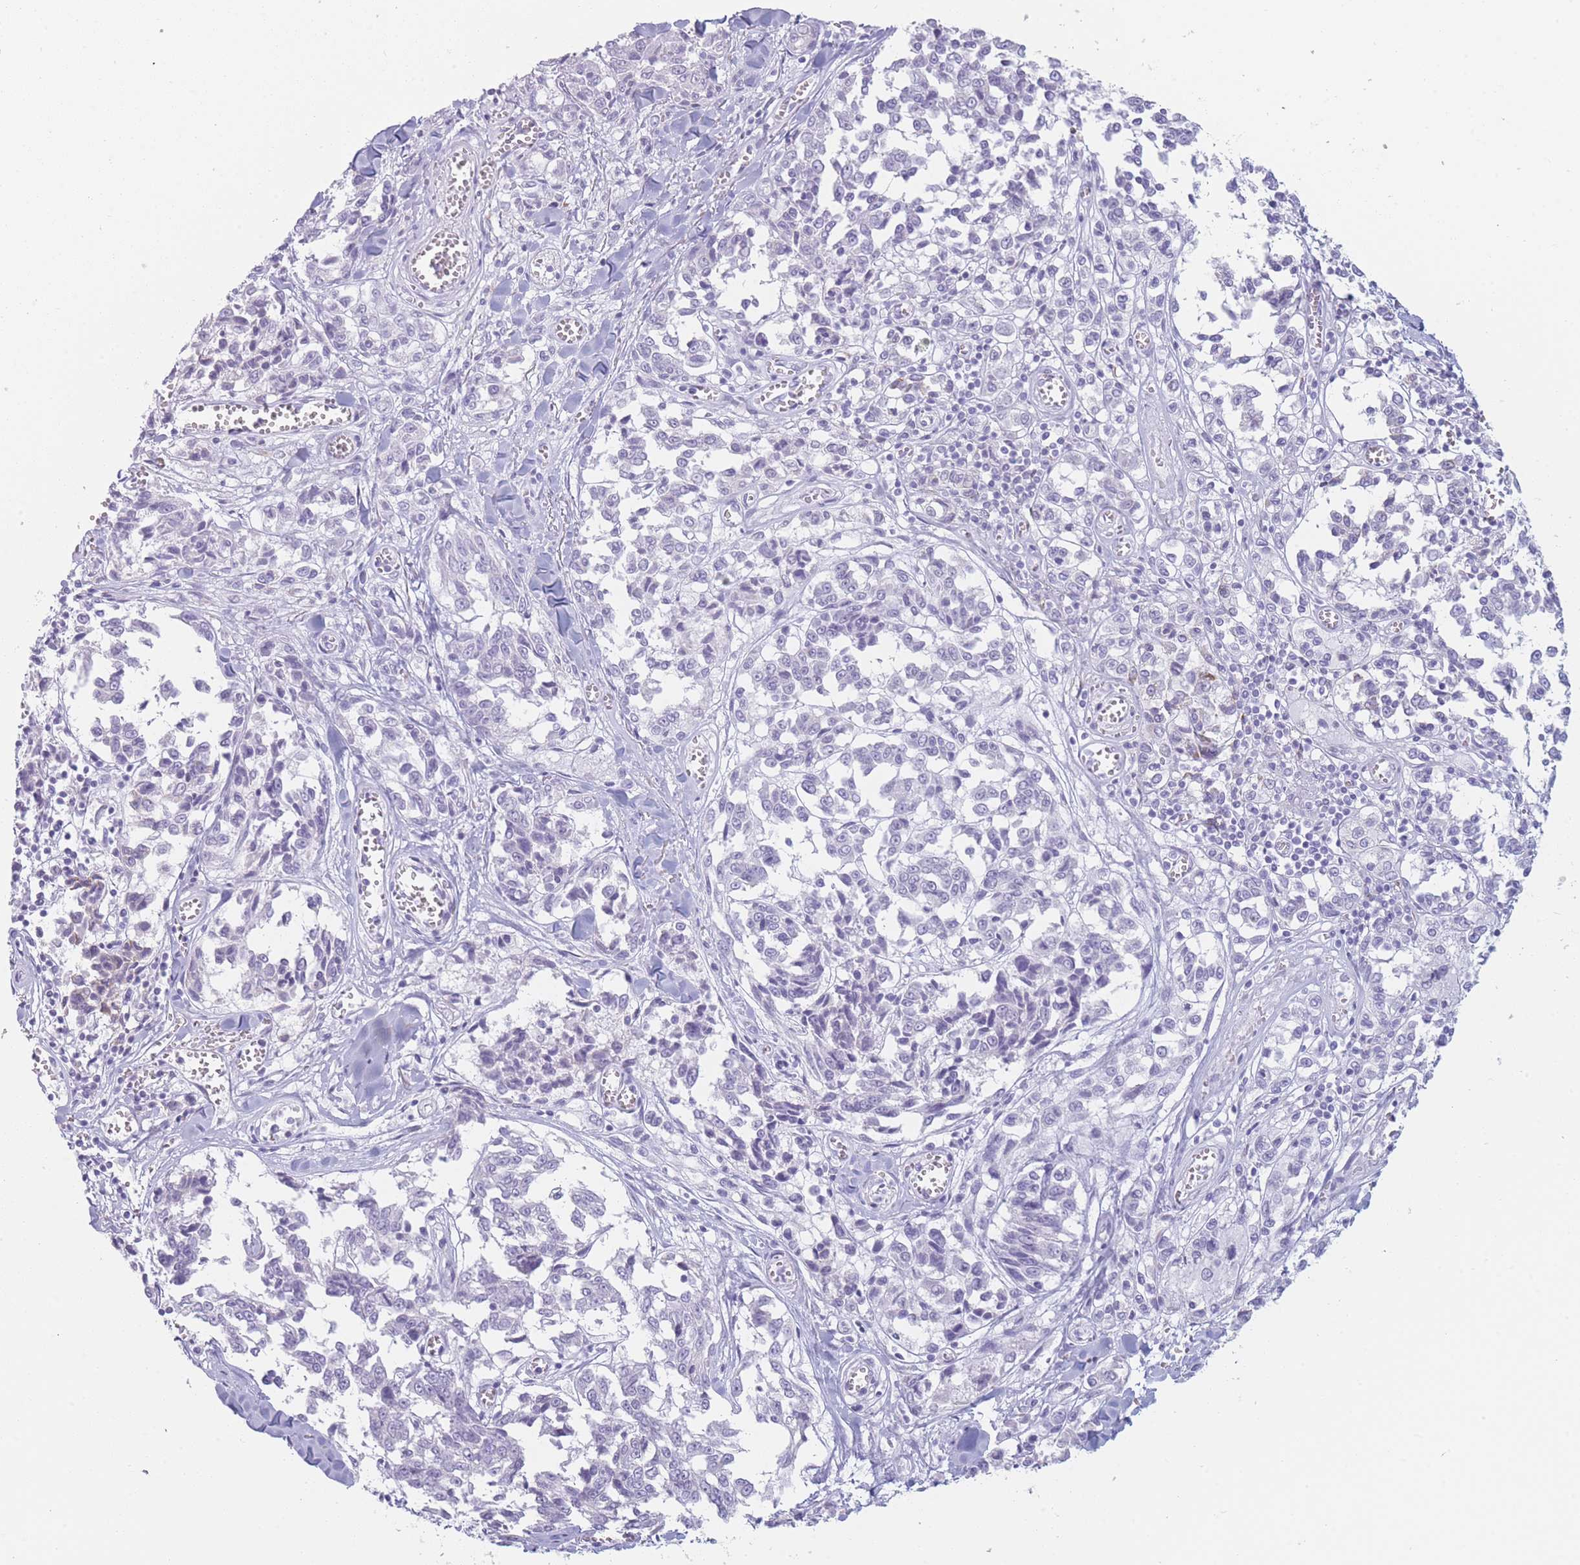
{"staining": {"intensity": "negative", "quantity": "none", "location": "none"}, "tissue": "melanoma", "cell_type": "Tumor cells", "image_type": "cancer", "snomed": [{"axis": "morphology", "description": "Malignant melanoma, NOS"}, {"axis": "topography", "description": "Skin"}], "caption": "An immunohistochemistry (IHC) histopathology image of melanoma is shown. There is no staining in tumor cells of melanoma. (DAB IHC with hematoxylin counter stain).", "gene": "GPR12", "patient": {"sex": "female", "age": 64}}